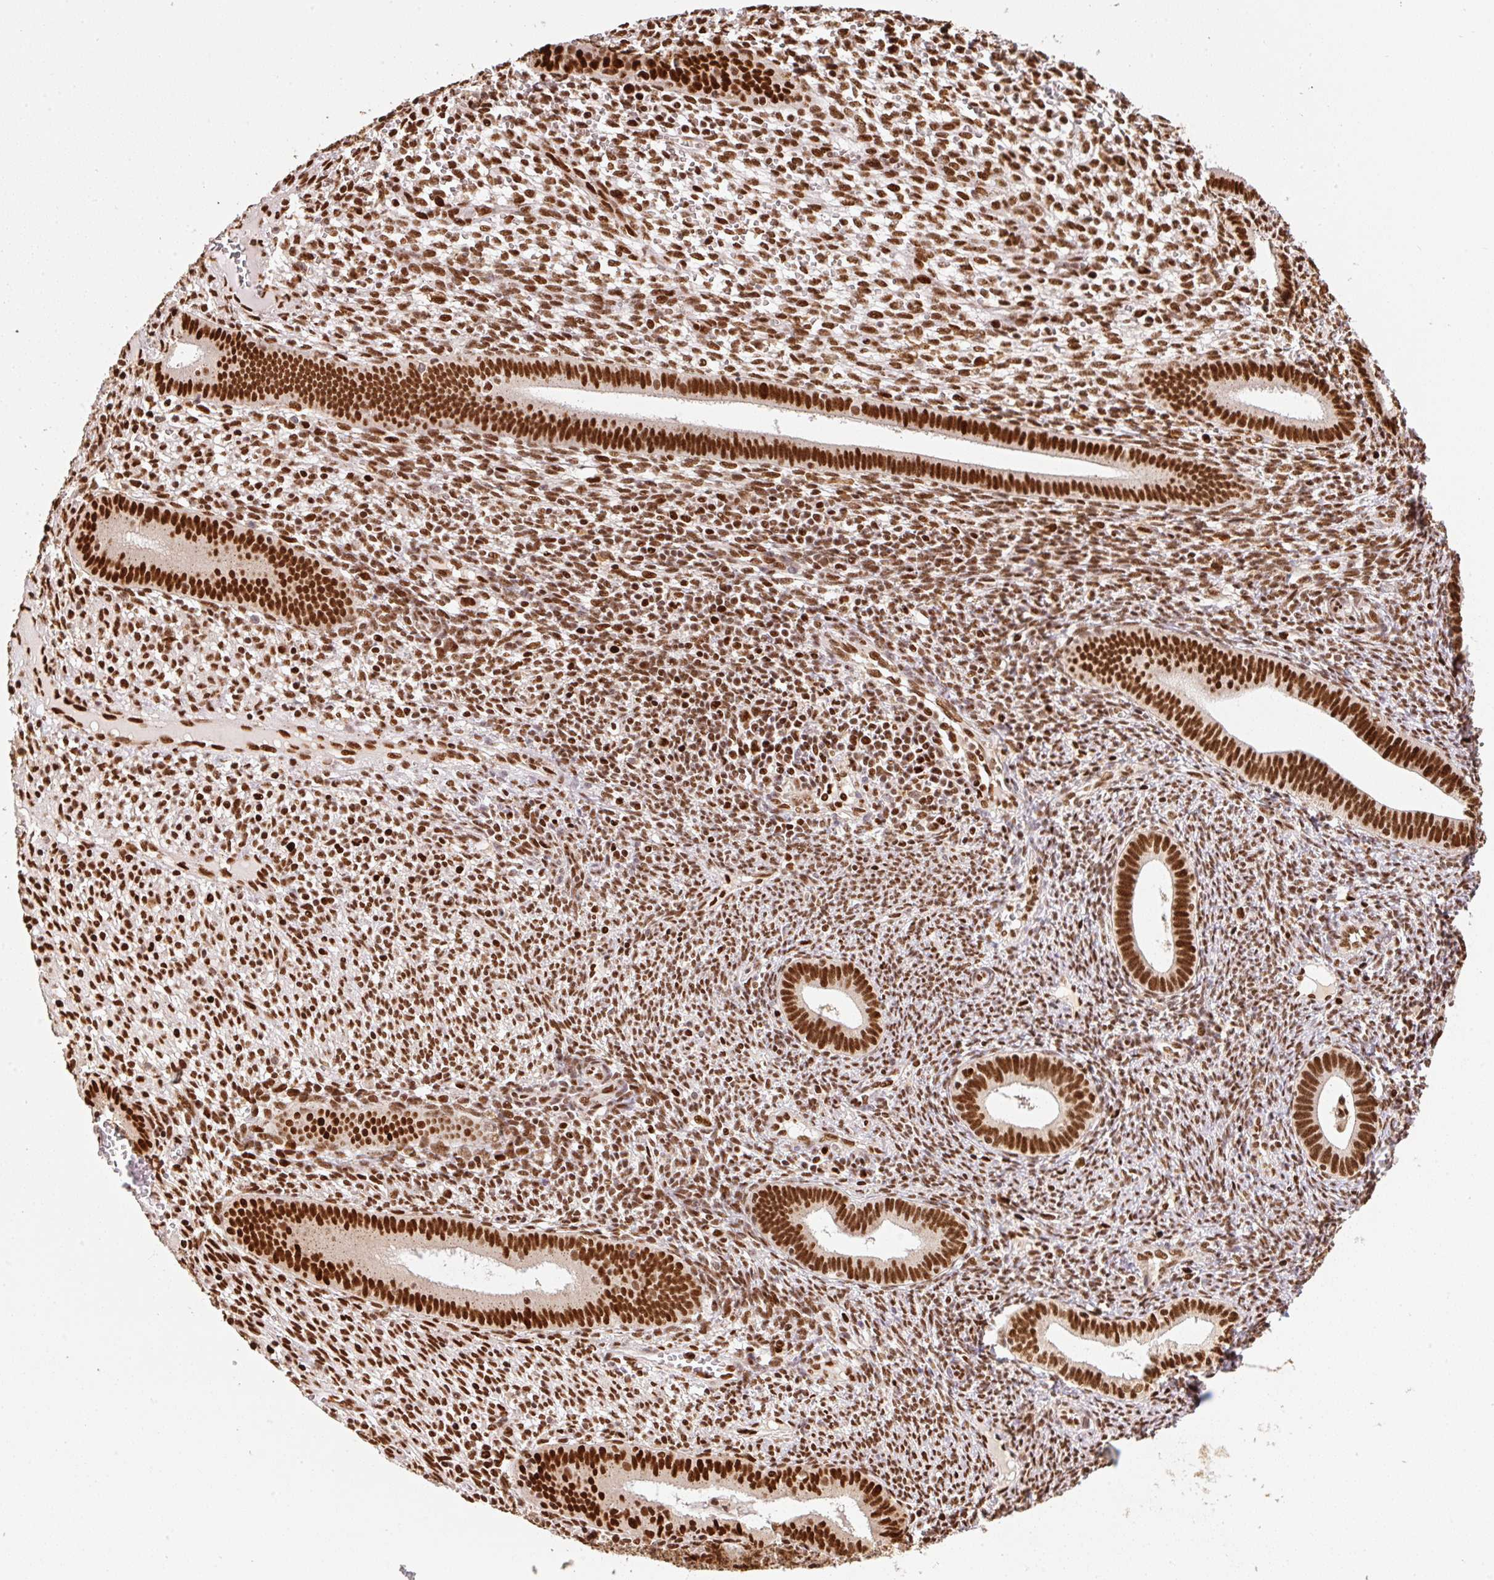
{"staining": {"intensity": "strong", "quantity": ">75%", "location": "nuclear"}, "tissue": "endometrium", "cell_type": "Cells in endometrial stroma", "image_type": "normal", "snomed": [{"axis": "morphology", "description": "Normal tissue, NOS"}, {"axis": "topography", "description": "Endometrium"}], "caption": "Endometrium was stained to show a protein in brown. There is high levels of strong nuclear expression in approximately >75% of cells in endometrial stroma. The protein of interest is stained brown, and the nuclei are stained in blue (DAB (3,3'-diaminobenzidine) IHC with brightfield microscopy, high magnification).", "gene": "GPR139", "patient": {"sex": "female", "age": 41}}